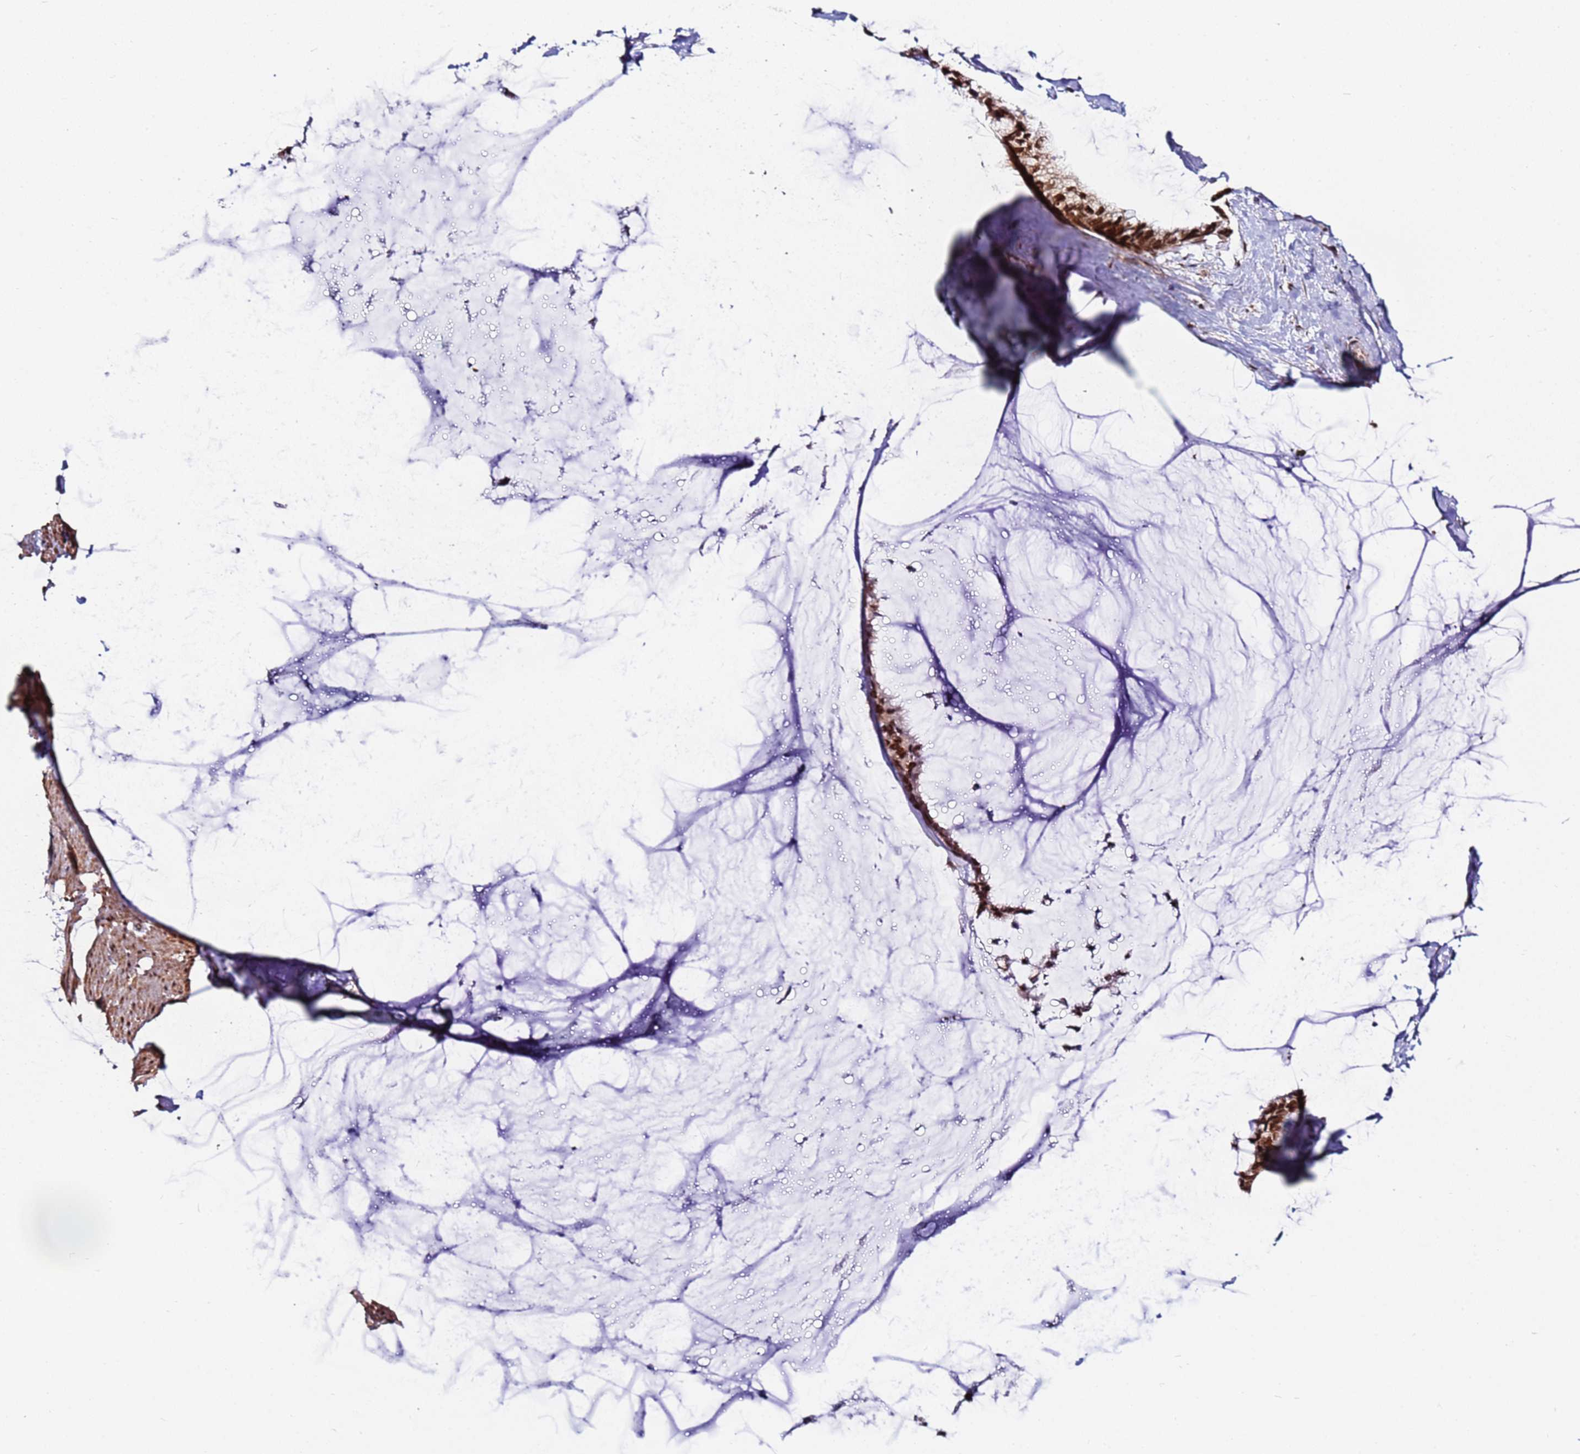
{"staining": {"intensity": "moderate", "quantity": ">75%", "location": "cytoplasmic/membranous,nuclear"}, "tissue": "ovarian cancer", "cell_type": "Tumor cells", "image_type": "cancer", "snomed": [{"axis": "morphology", "description": "Cystadenocarcinoma, mucinous, NOS"}, {"axis": "topography", "description": "Ovary"}], "caption": "Brown immunohistochemical staining in human ovarian mucinous cystadenocarcinoma exhibits moderate cytoplasmic/membranous and nuclear positivity in about >75% of tumor cells. (DAB (3,3'-diaminobenzidine) IHC with brightfield microscopy, high magnification).", "gene": "PPM1H", "patient": {"sex": "female", "age": 39}}